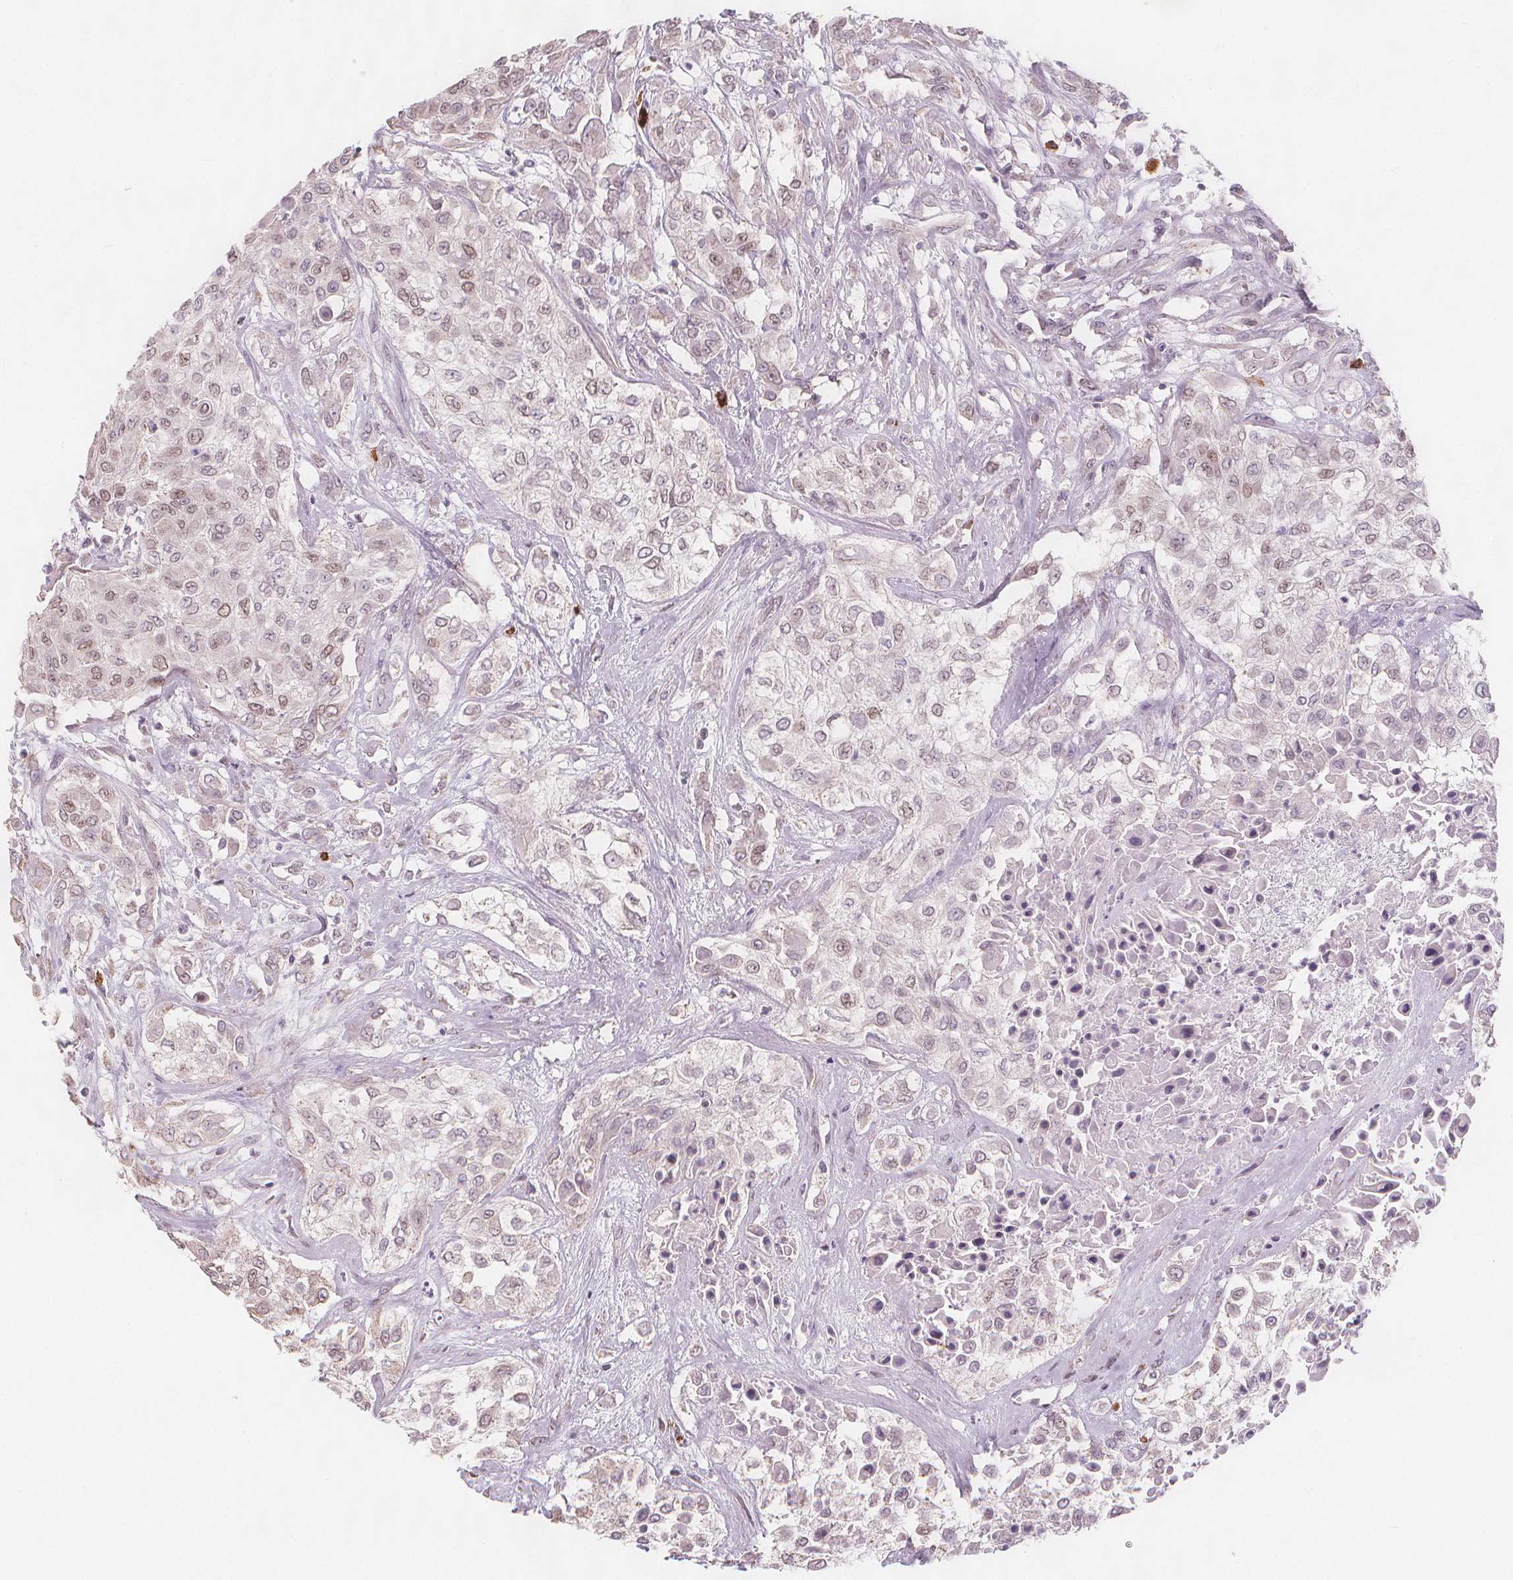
{"staining": {"intensity": "weak", "quantity": "<25%", "location": "nuclear"}, "tissue": "urothelial cancer", "cell_type": "Tumor cells", "image_type": "cancer", "snomed": [{"axis": "morphology", "description": "Urothelial carcinoma, High grade"}, {"axis": "topography", "description": "Urinary bladder"}], "caption": "Urothelial cancer was stained to show a protein in brown. There is no significant positivity in tumor cells.", "gene": "TIPIN", "patient": {"sex": "male", "age": 57}}